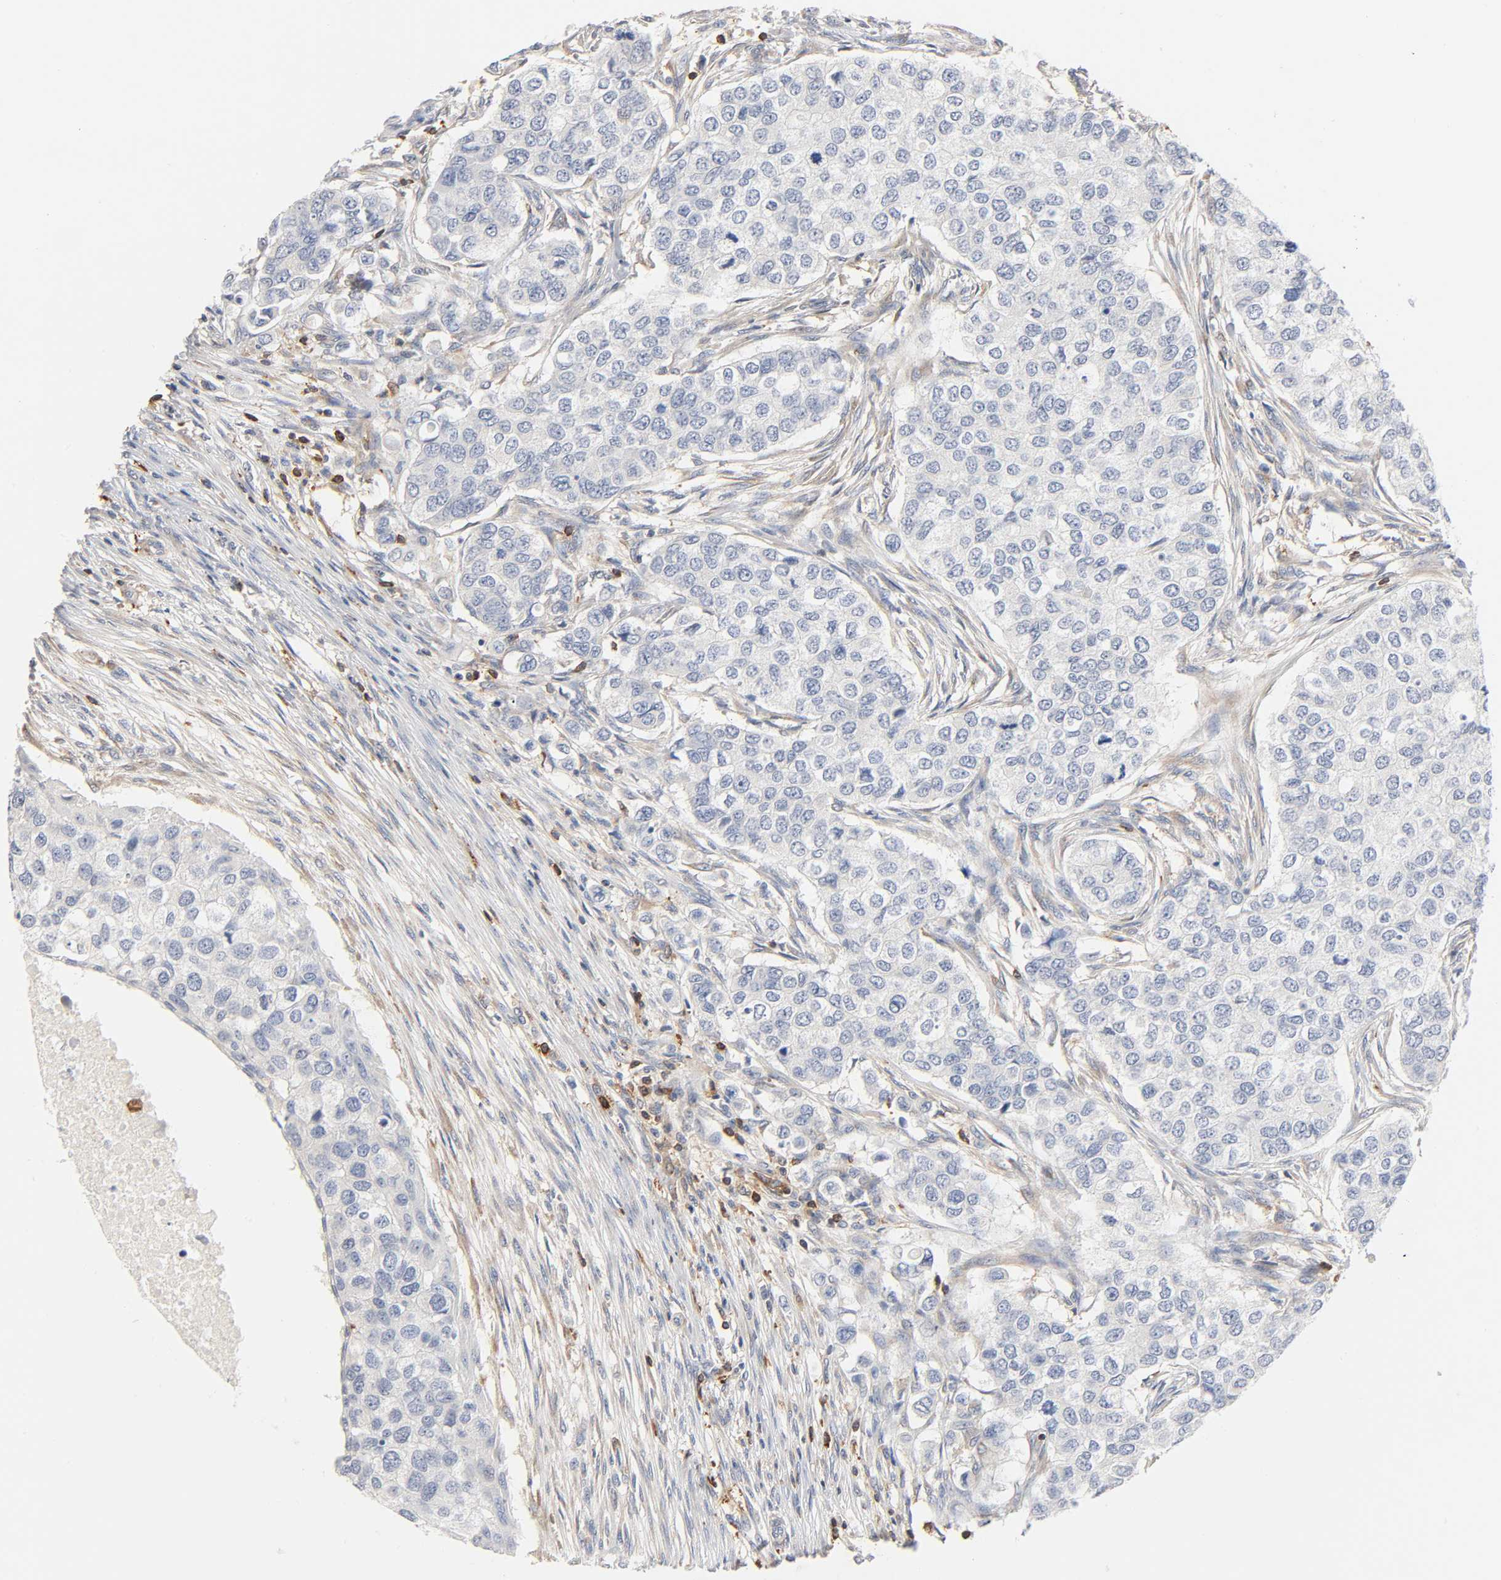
{"staining": {"intensity": "negative", "quantity": "none", "location": "none"}, "tissue": "breast cancer", "cell_type": "Tumor cells", "image_type": "cancer", "snomed": [{"axis": "morphology", "description": "Normal tissue, NOS"}, {"axis": "morphology", "description": "Duct carcinoma"}, {"axis": "topography", "description": "Breast"}], "caption": "Tumor cells show no significant protein positivity in breast intraductal carcinoma.", "gene": "BIN1", "patient": {"sex": "female", "age": 49}}